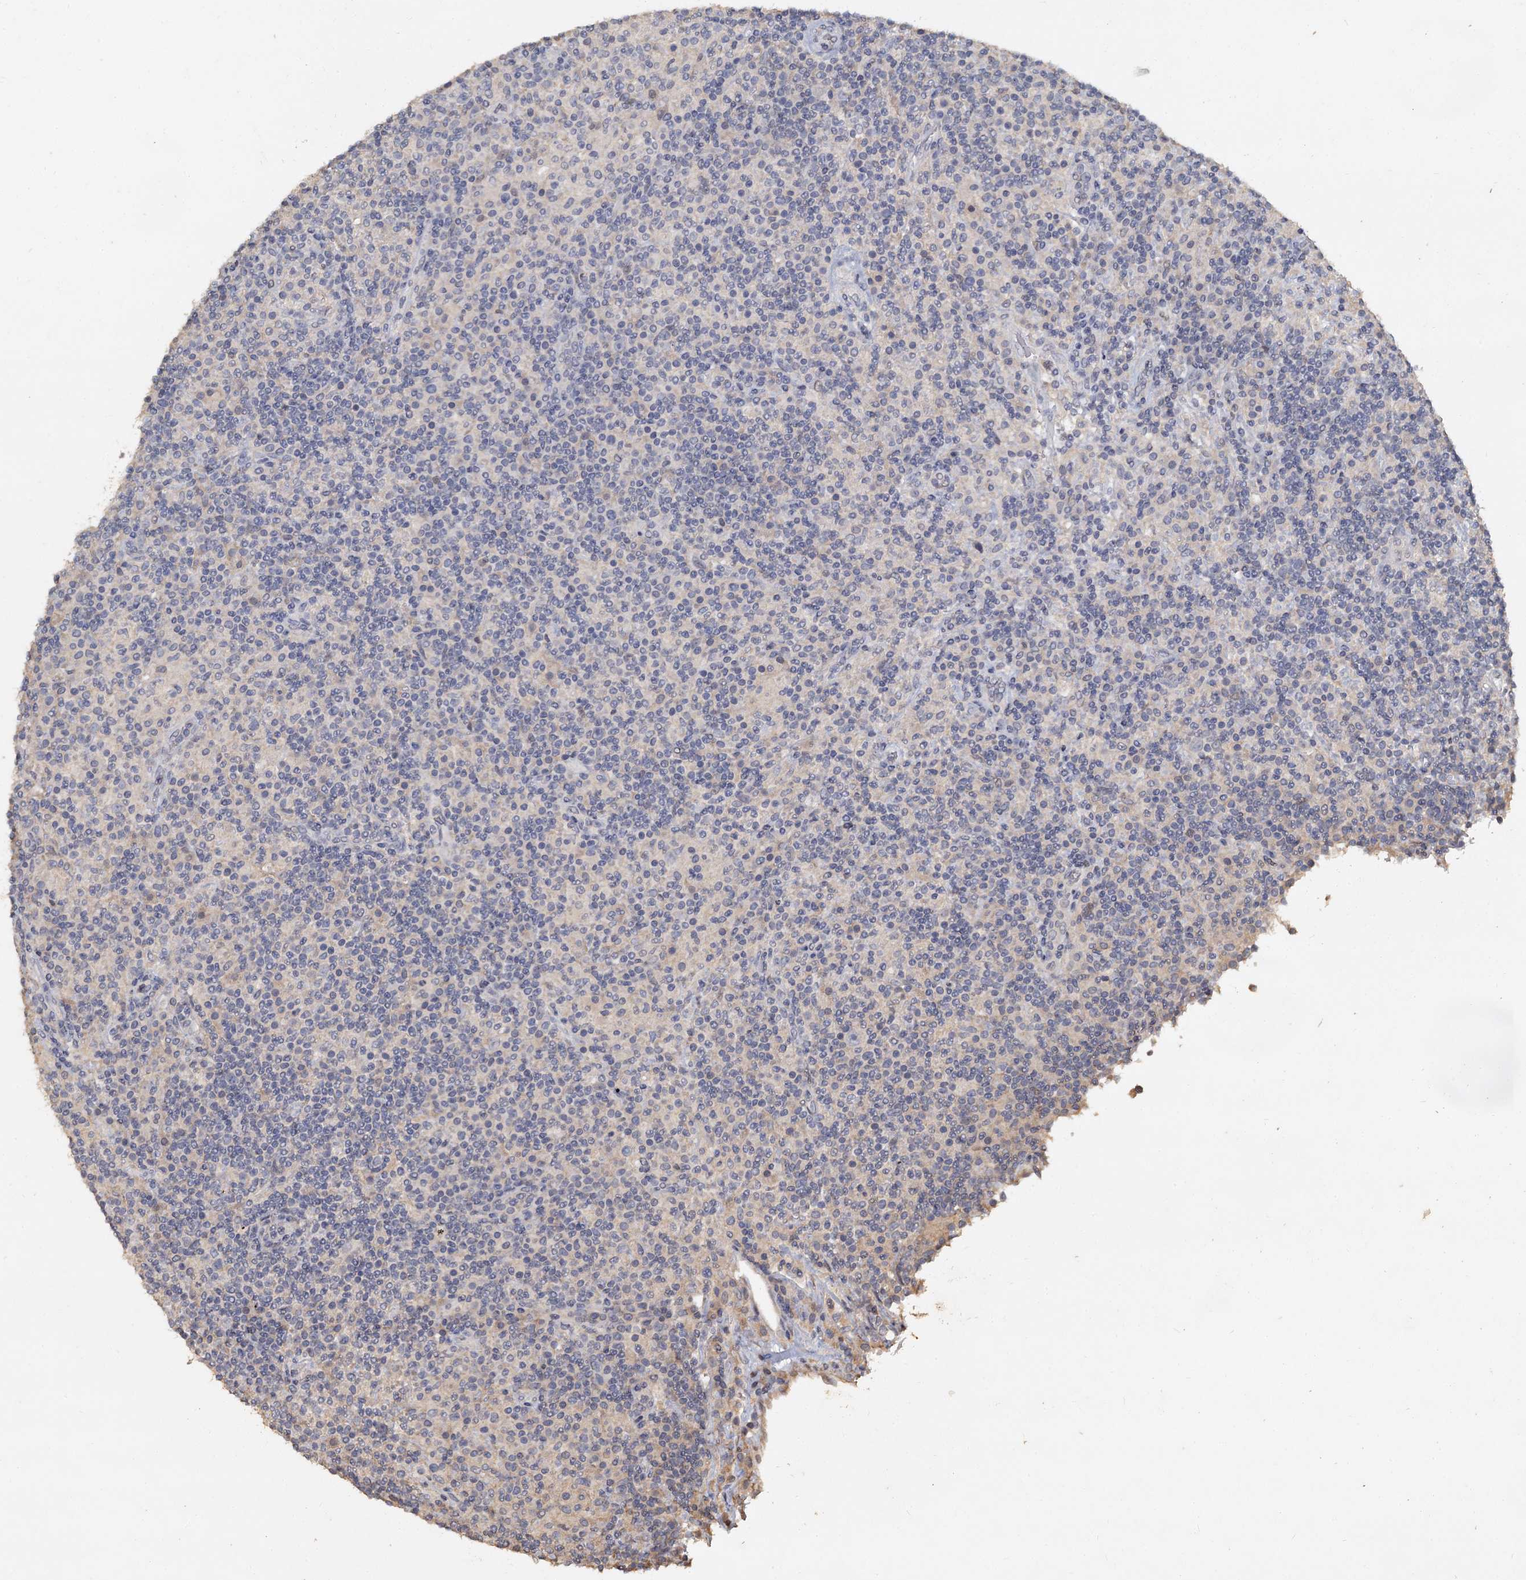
{"staining": {"intensity": "negative", "quantity": "none", "location": "none"}, "tissue": "lymphoma", "cell_type": "Tumor cells", "image_type": "cancer", "snomed": [{"axis": "morphology", "description": "Hodgkin's disease, NOS"}, {"axis": "topography", "description": "Lymph node"}], "caption": "An image of lymphoma stained for a protein displays no brown staining in tumor cells.", "gene": "CCDC61", "patient": {"sex": "male", "age": 70}}